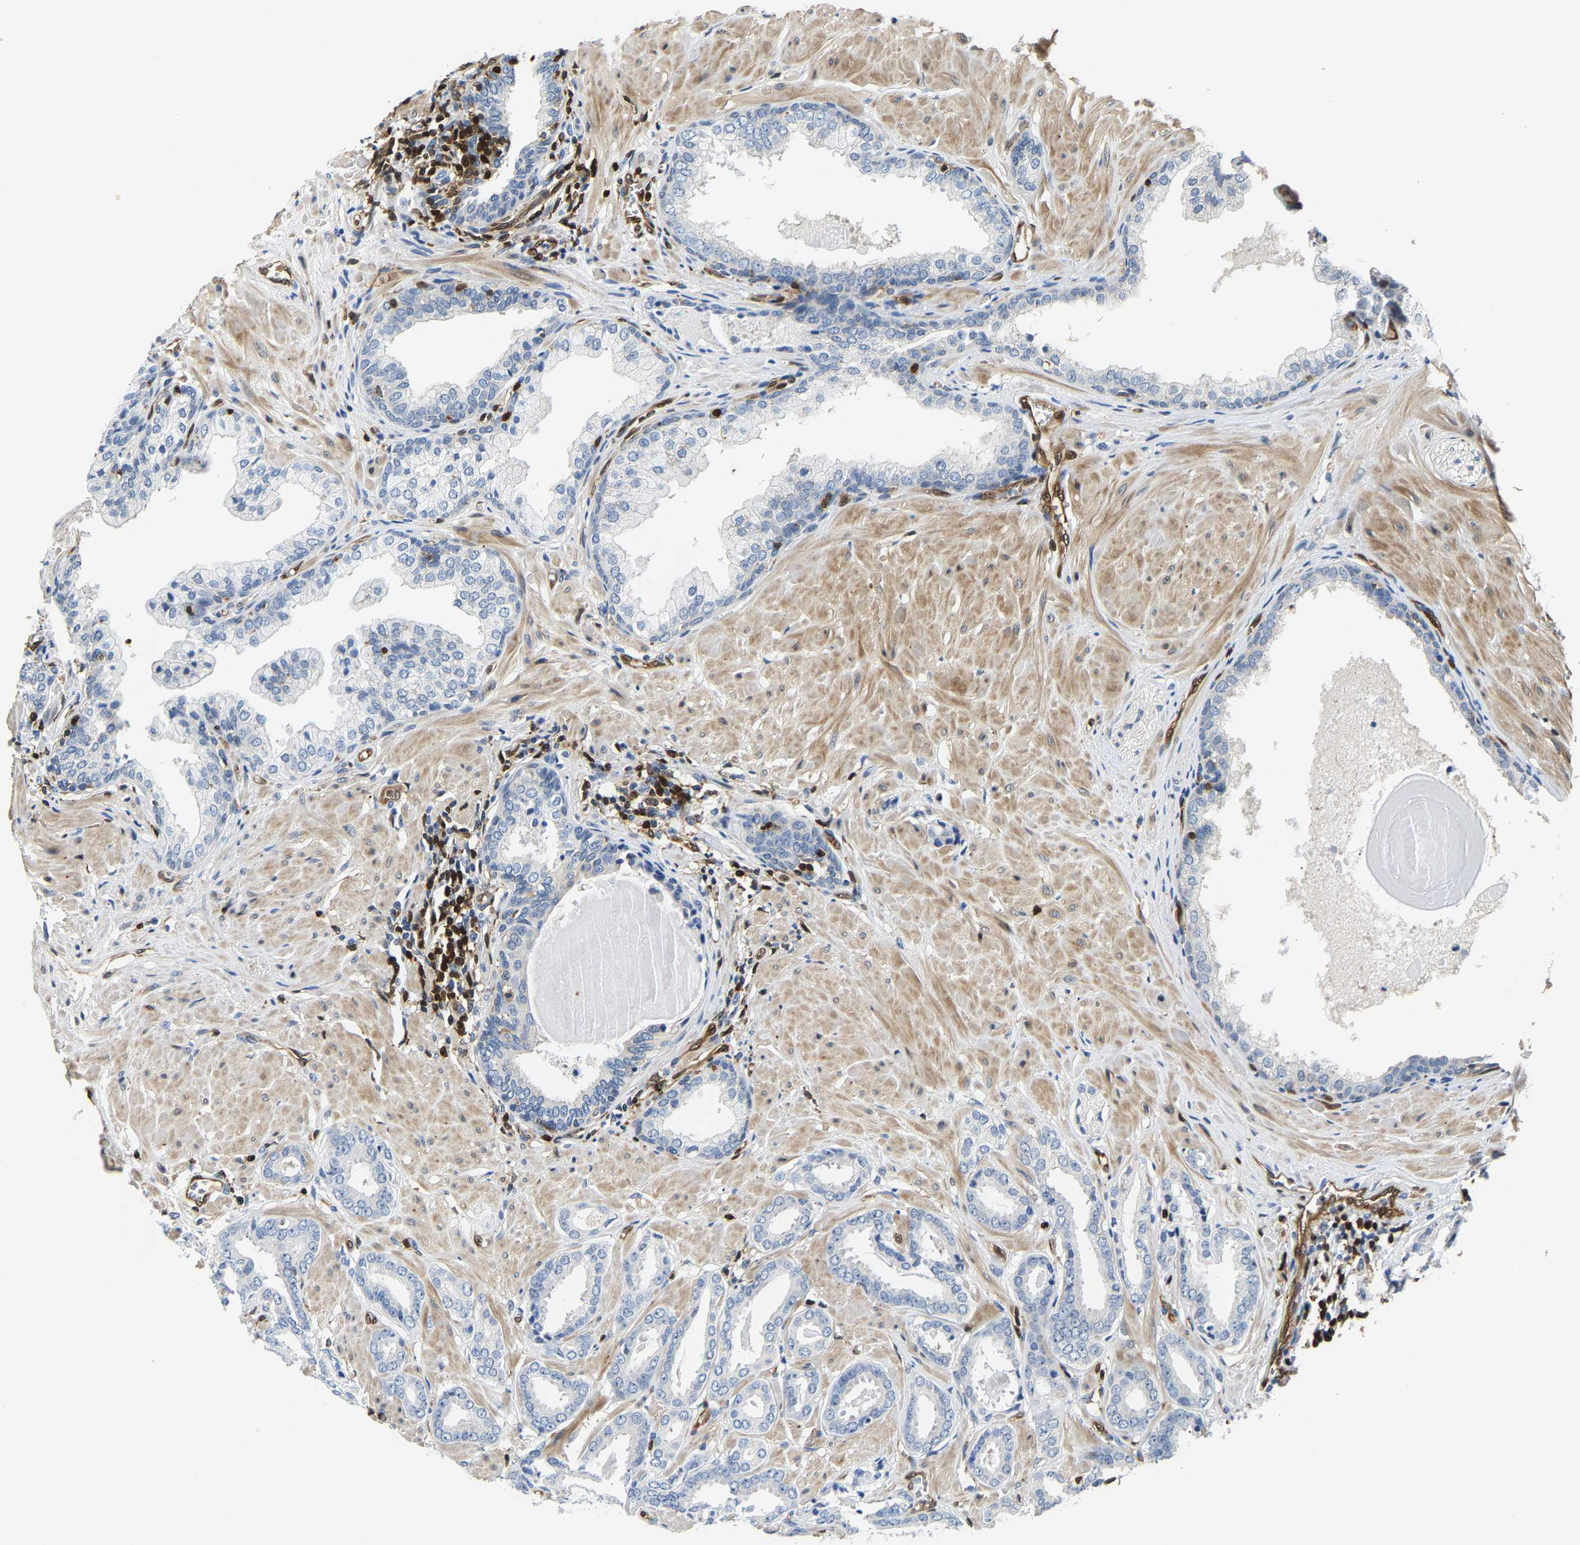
{"staining": {"intensity": "negative", "quantity": "none", "location": "none"}, "tissue": "prostate cancer", "cell_type": "Tumor cells", "image_type": "cancer", "snomed": [{"axis": "morphology", "description": "Adenocarcinoma, Low grade"}, {"axis": "topography", "description": "Prostate"}], "caption": "Prostate cancer was stained to show a protein in brown. There is no significant staining in tumor cells.", "gene": "GIMAP7", "patient": {"sex": "male", "age": 53}}